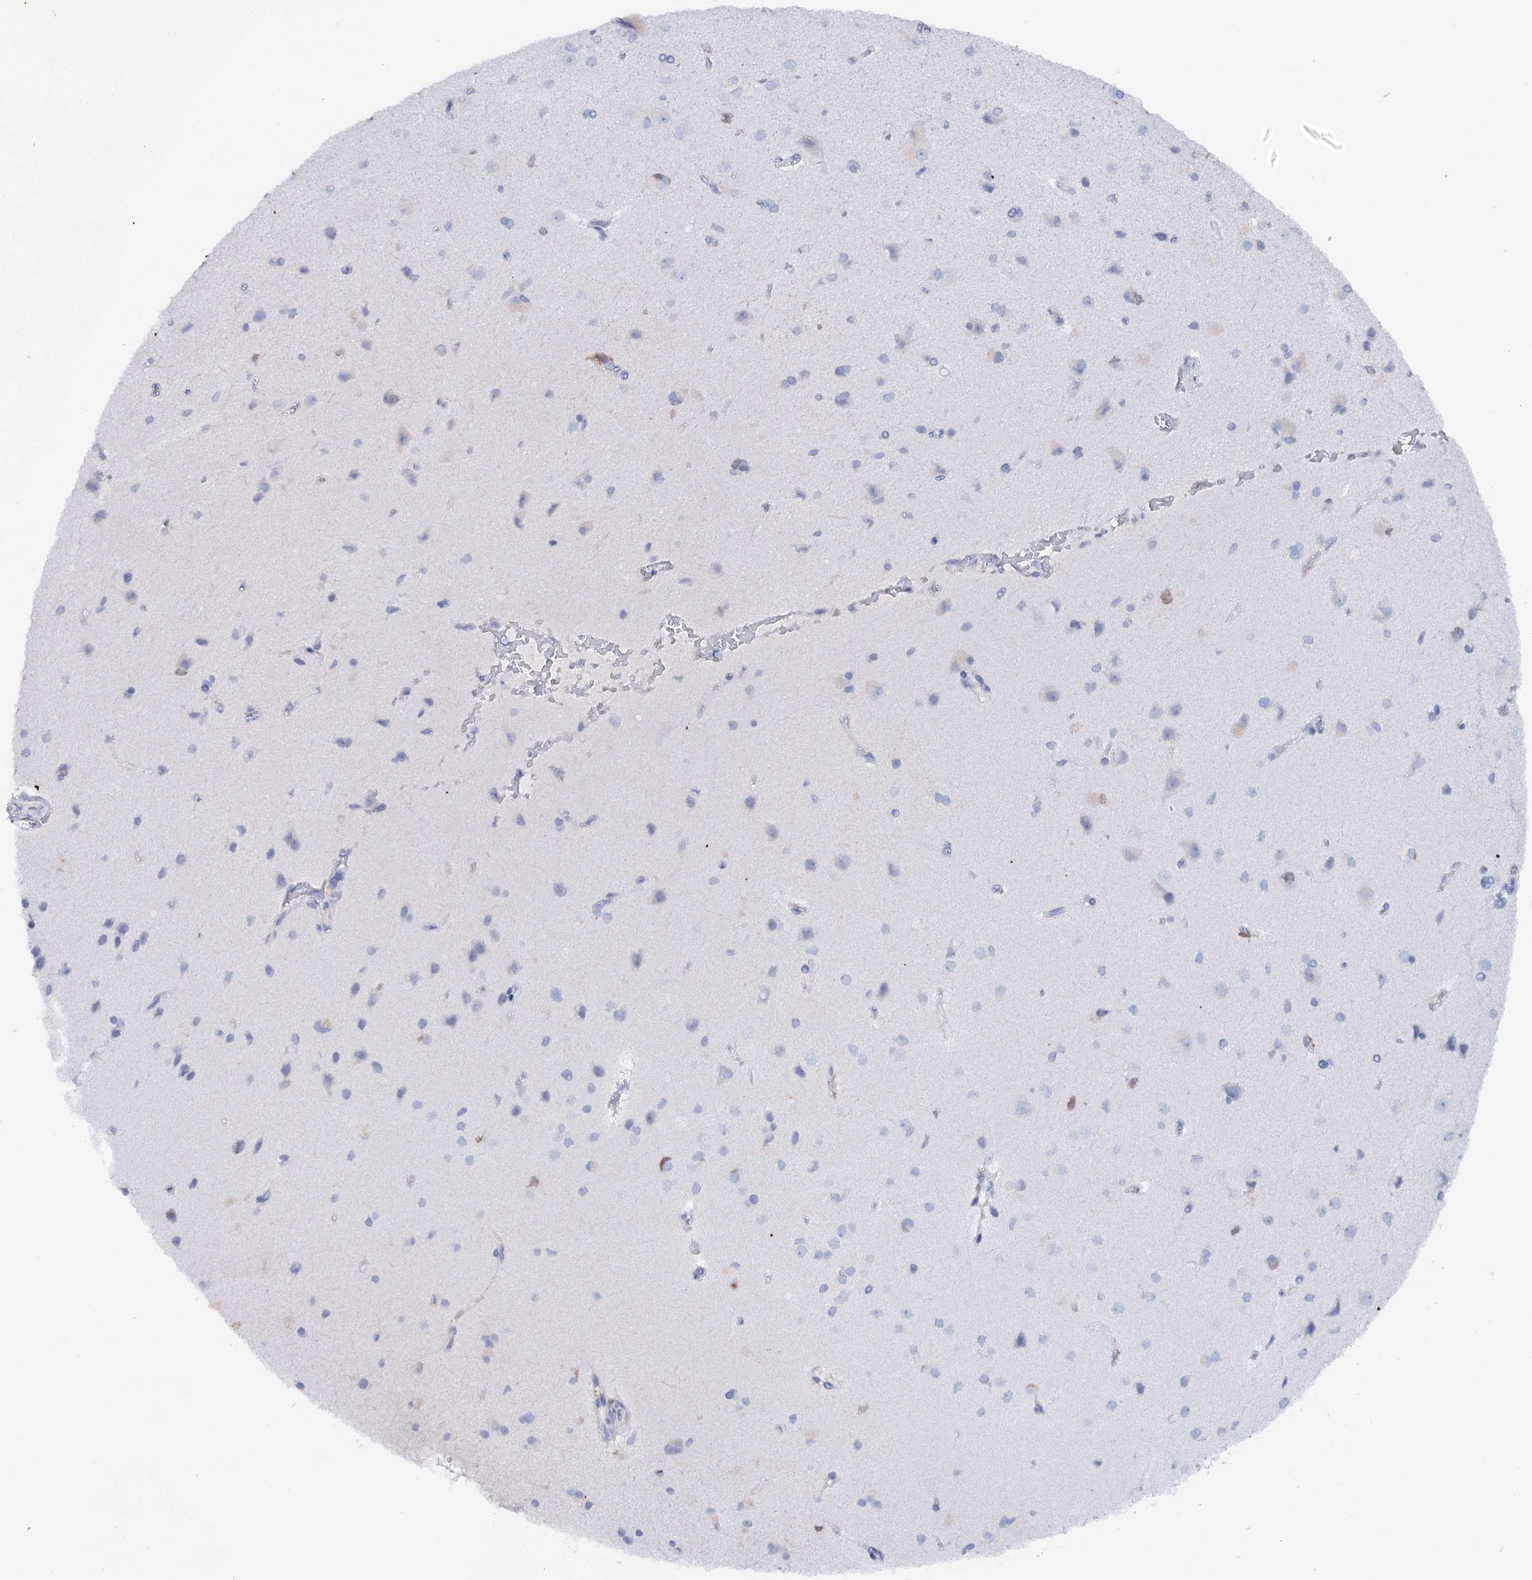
{"staining": {"intensity": "negative", "quantity": "none", "location": "none"}, "tissue": "cerebral cortex", "cell_type": "Endothelial cells", "image_type": "normal", "snomed": [{"axis": "morphology", "description": "Normal tissue, NOS"}, {"axis": "topography", "description": "Cerebral cortex"}], "caption": "The micrograph exhibits no significant staining in endothelial cells of cerebral cortex.", "gene": "UGDH", "patient": {"sex": "male", "age": 62}}